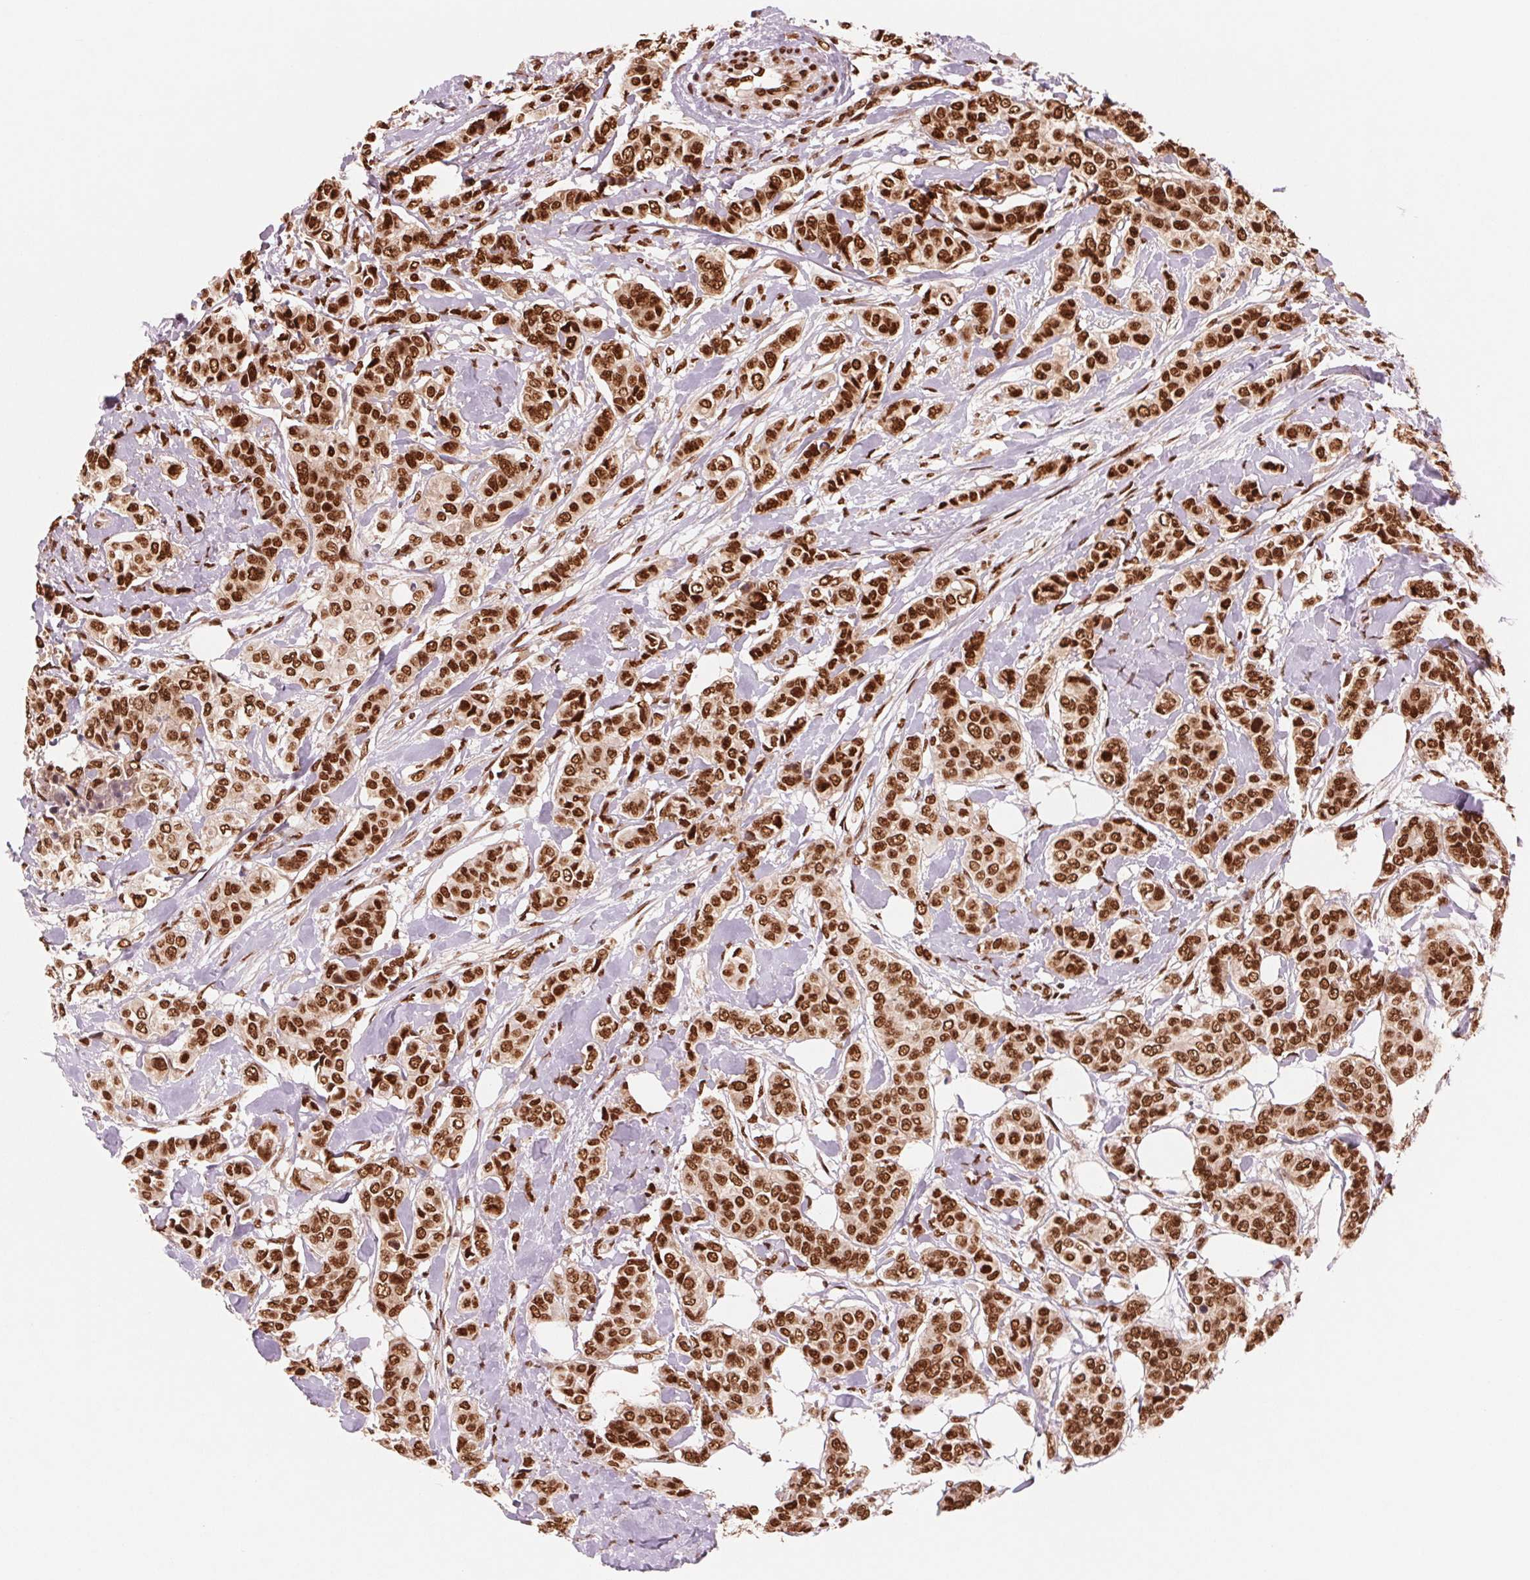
{"staining": {"intensity": "strong", "quantity": ">75%", "location": "nuclear"}, "tissue": "breast cancer", "cell_type": "Tumor cells", "image_type": "cancer", "snomed": [{"axis": "morphology", "description": "Lobular carcinoma"}, {"axis": "topography", "description": "Breast"}], "caption": "Breast cancer tissue exhibits strong nuclear expression in about >75% of tumor cells, visualized by immunohistochemistry.", "gene": "TTLL9", "patient": {"sex": "female", "age": 51}}